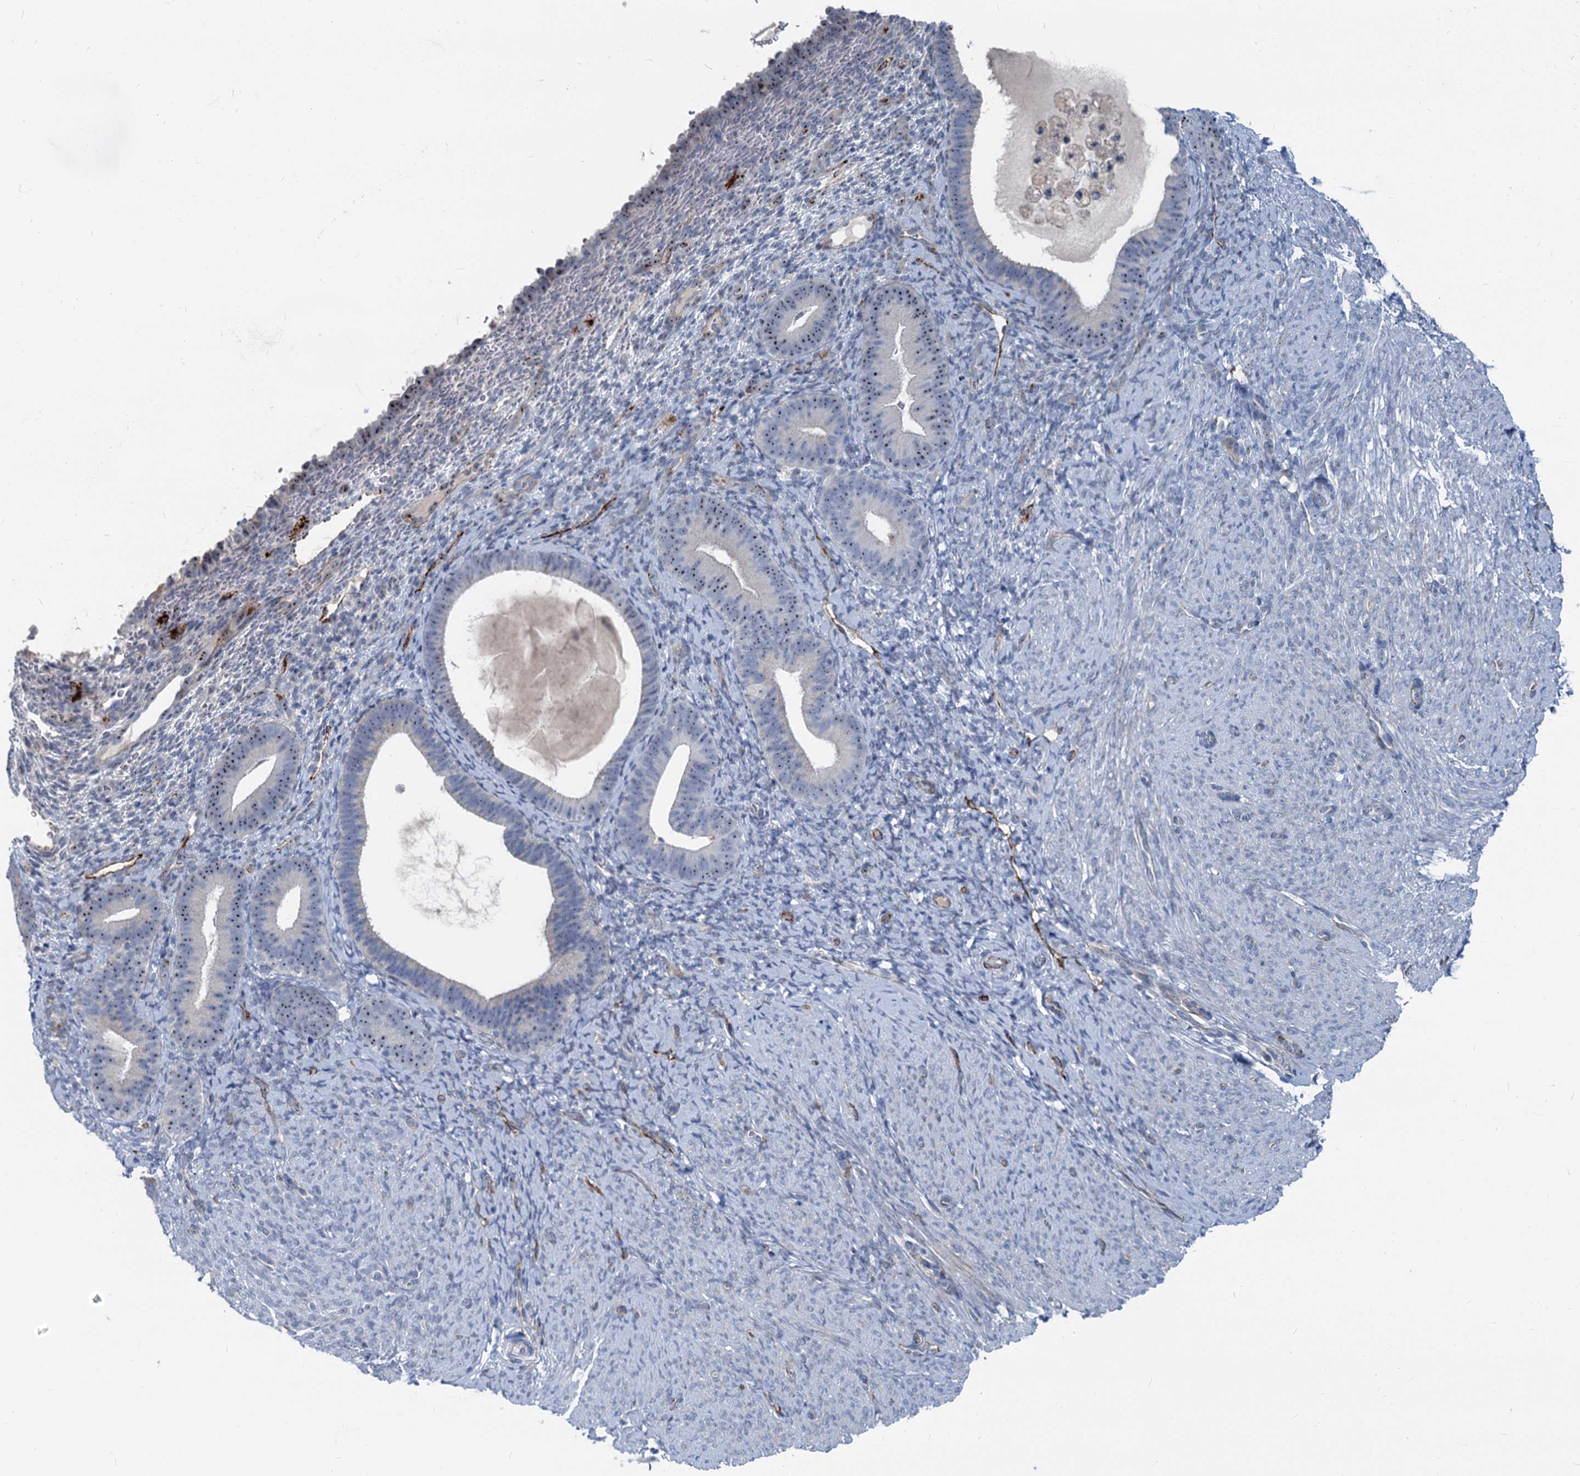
{"staining": {"intensity": "negative", "quantity": "none", "location": "none"}, "tissue": "endometrium", "cell_type": "Cells in endometrial stroma", "image_type": "normal", "snomed": [{"axis": "morphology", "description": "Normal tissue, NOS"}, {"axis": "topography", "description": "Endometrium"}], "caption": "High power microscopy micrograph of an immunohistochemistry (IHC) histopathology image of benign endometrium, revealing no significant staining in cells in endometrial stroma. (Stains: DAB IHC with hematoxylin counter stain, Microscopy: brightfield microscopy at high magnification).", "gene": "ASXL3", "patient": {"sex": "female", "age": 65}}